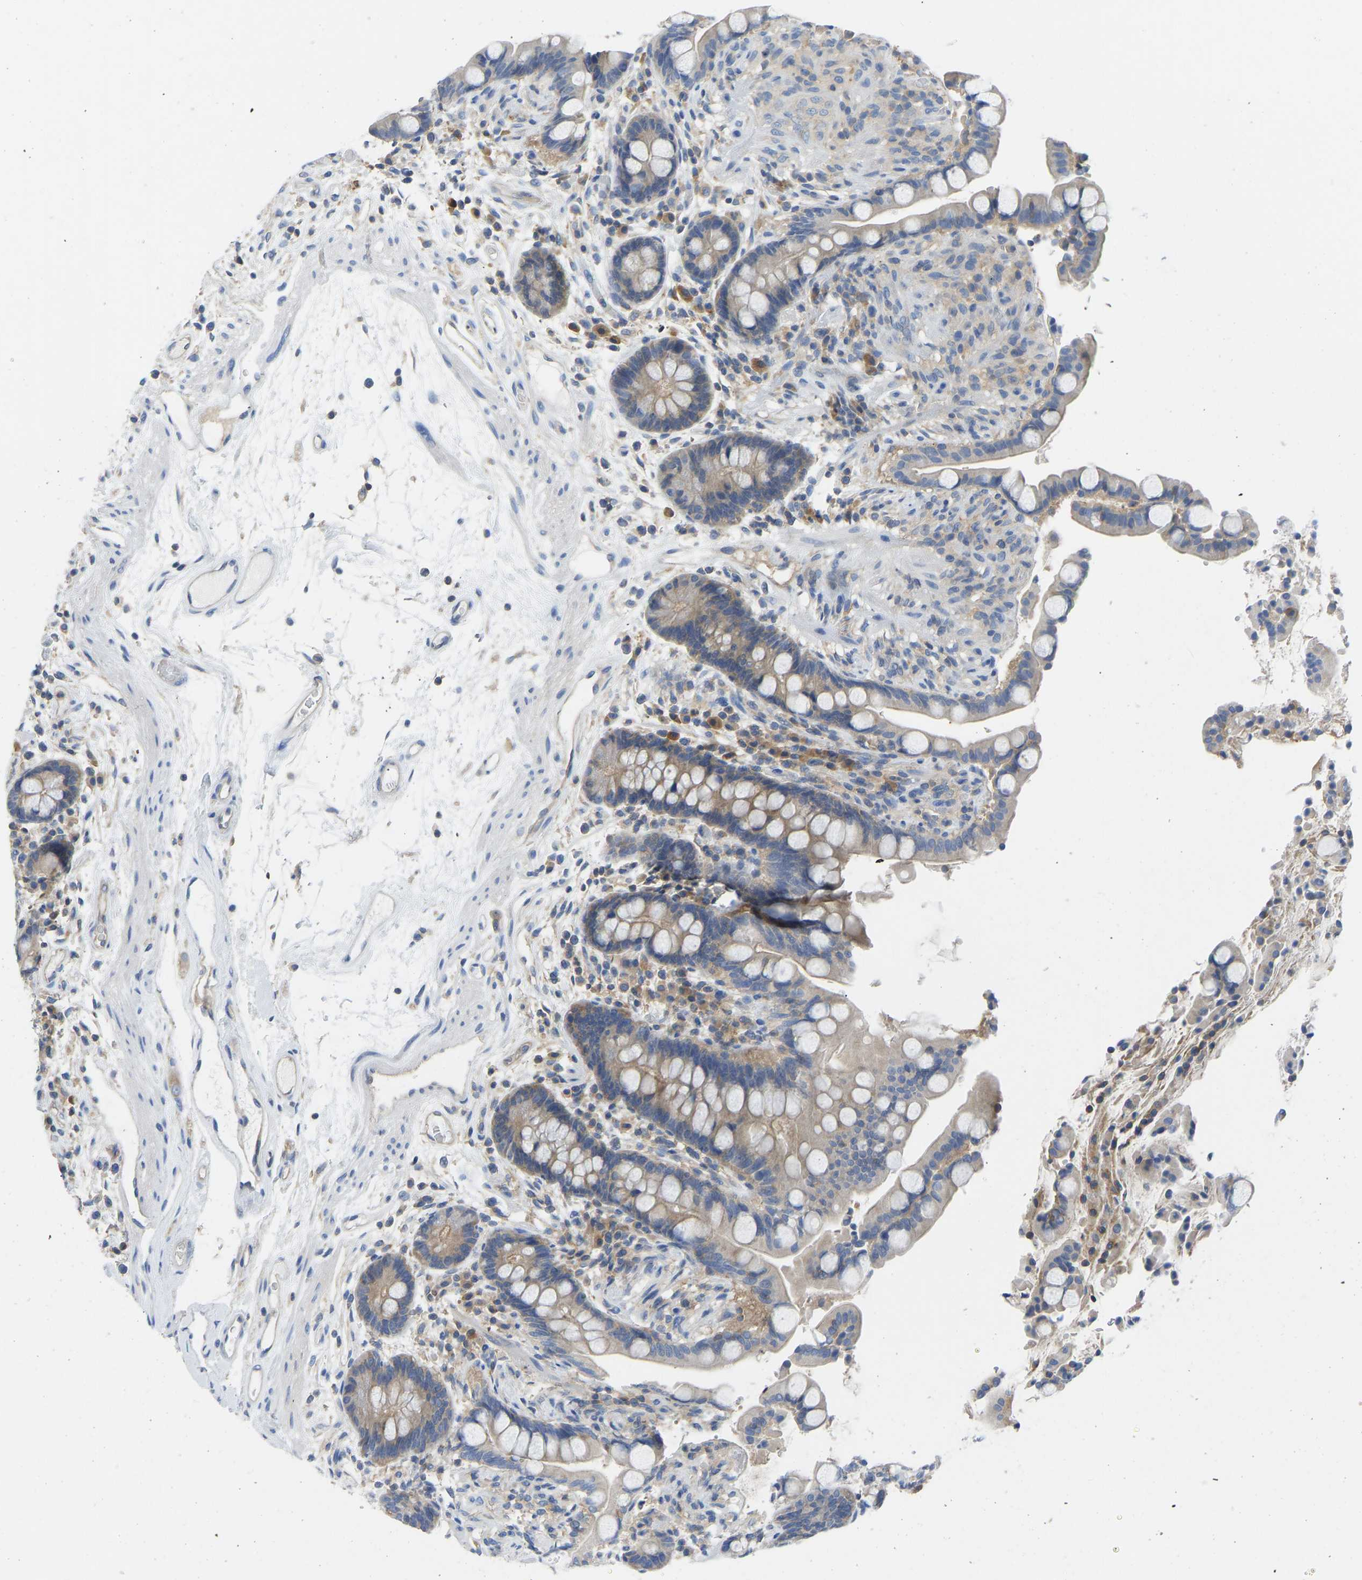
{"staining": {"intensity": "weak", "quantity": "<25%", "location": "cytoplasmic/membranous"}, "tissue": "colon", "cell_type": "Endothelial cells", "image_type": "normal", "snomed": [{"axis": "morphology", "description": "Normal tissue, NOS"}, {"axis": "topography", "description": "Colon"}], "caption": "Colon stained for a protein using immunohistochemistry displays no staining endothelial cells.", "gene": "PPP3CA", "patient": {"sex": "male", "age": 73}}